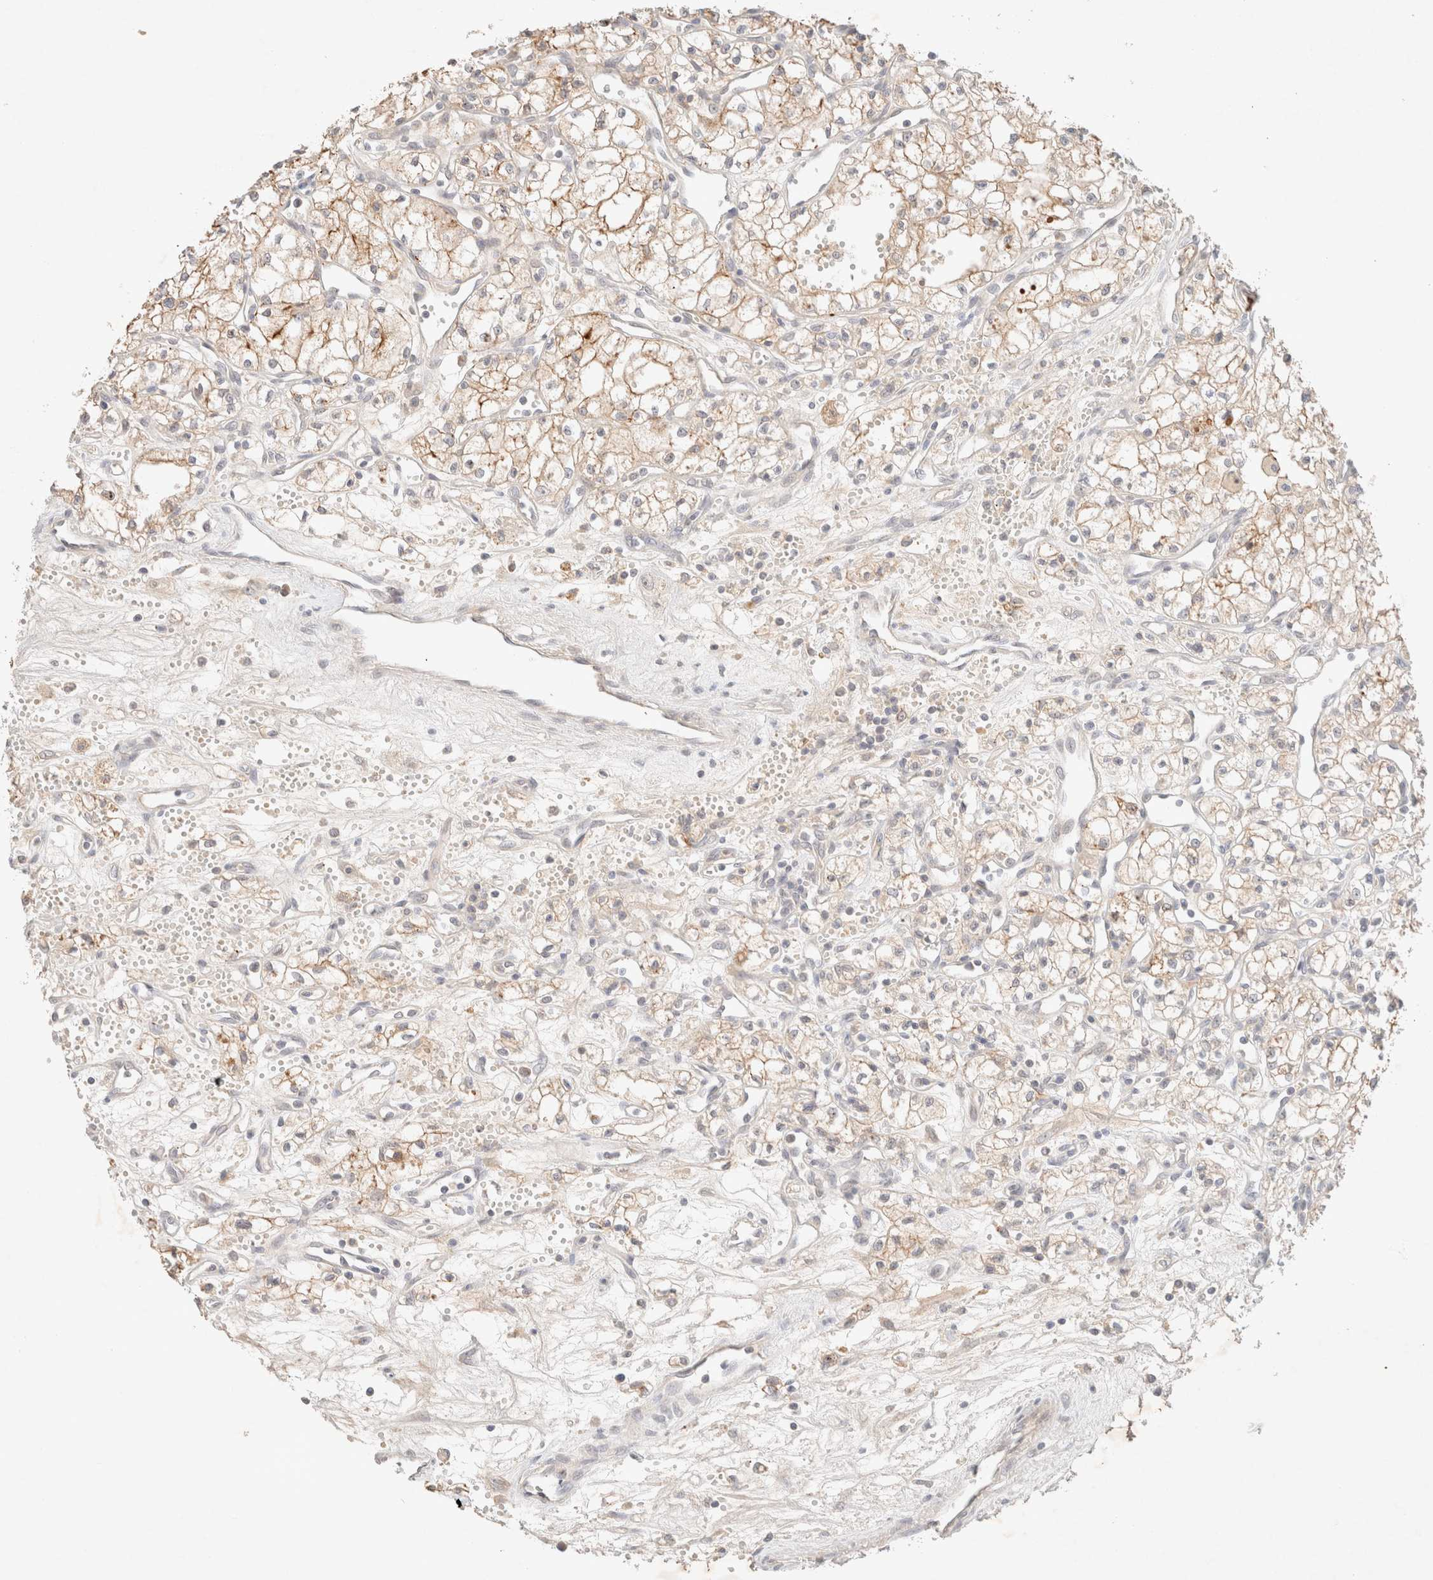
{"staining": {"intensity": "weak", "quantity": ">75%", "location": "cytoplasmic/membranous"}, "tissue": "renal cancer", "cell_type": "Tumor cells", "image_type": "cancer", "snomed": [{"axis": "morphology", "description": "Adenocarcinoma, NOS"}, {"axis": "topography", "description": "Kidney"}], "caption": "There is low levels of weak cytoplasmic/membranous staining in tumor cells of renal cancer, as demonstrated by immunohistochemical staining (brown color).", "gene": "SARM1", "patient": {"sex": "male", "age": 59}}